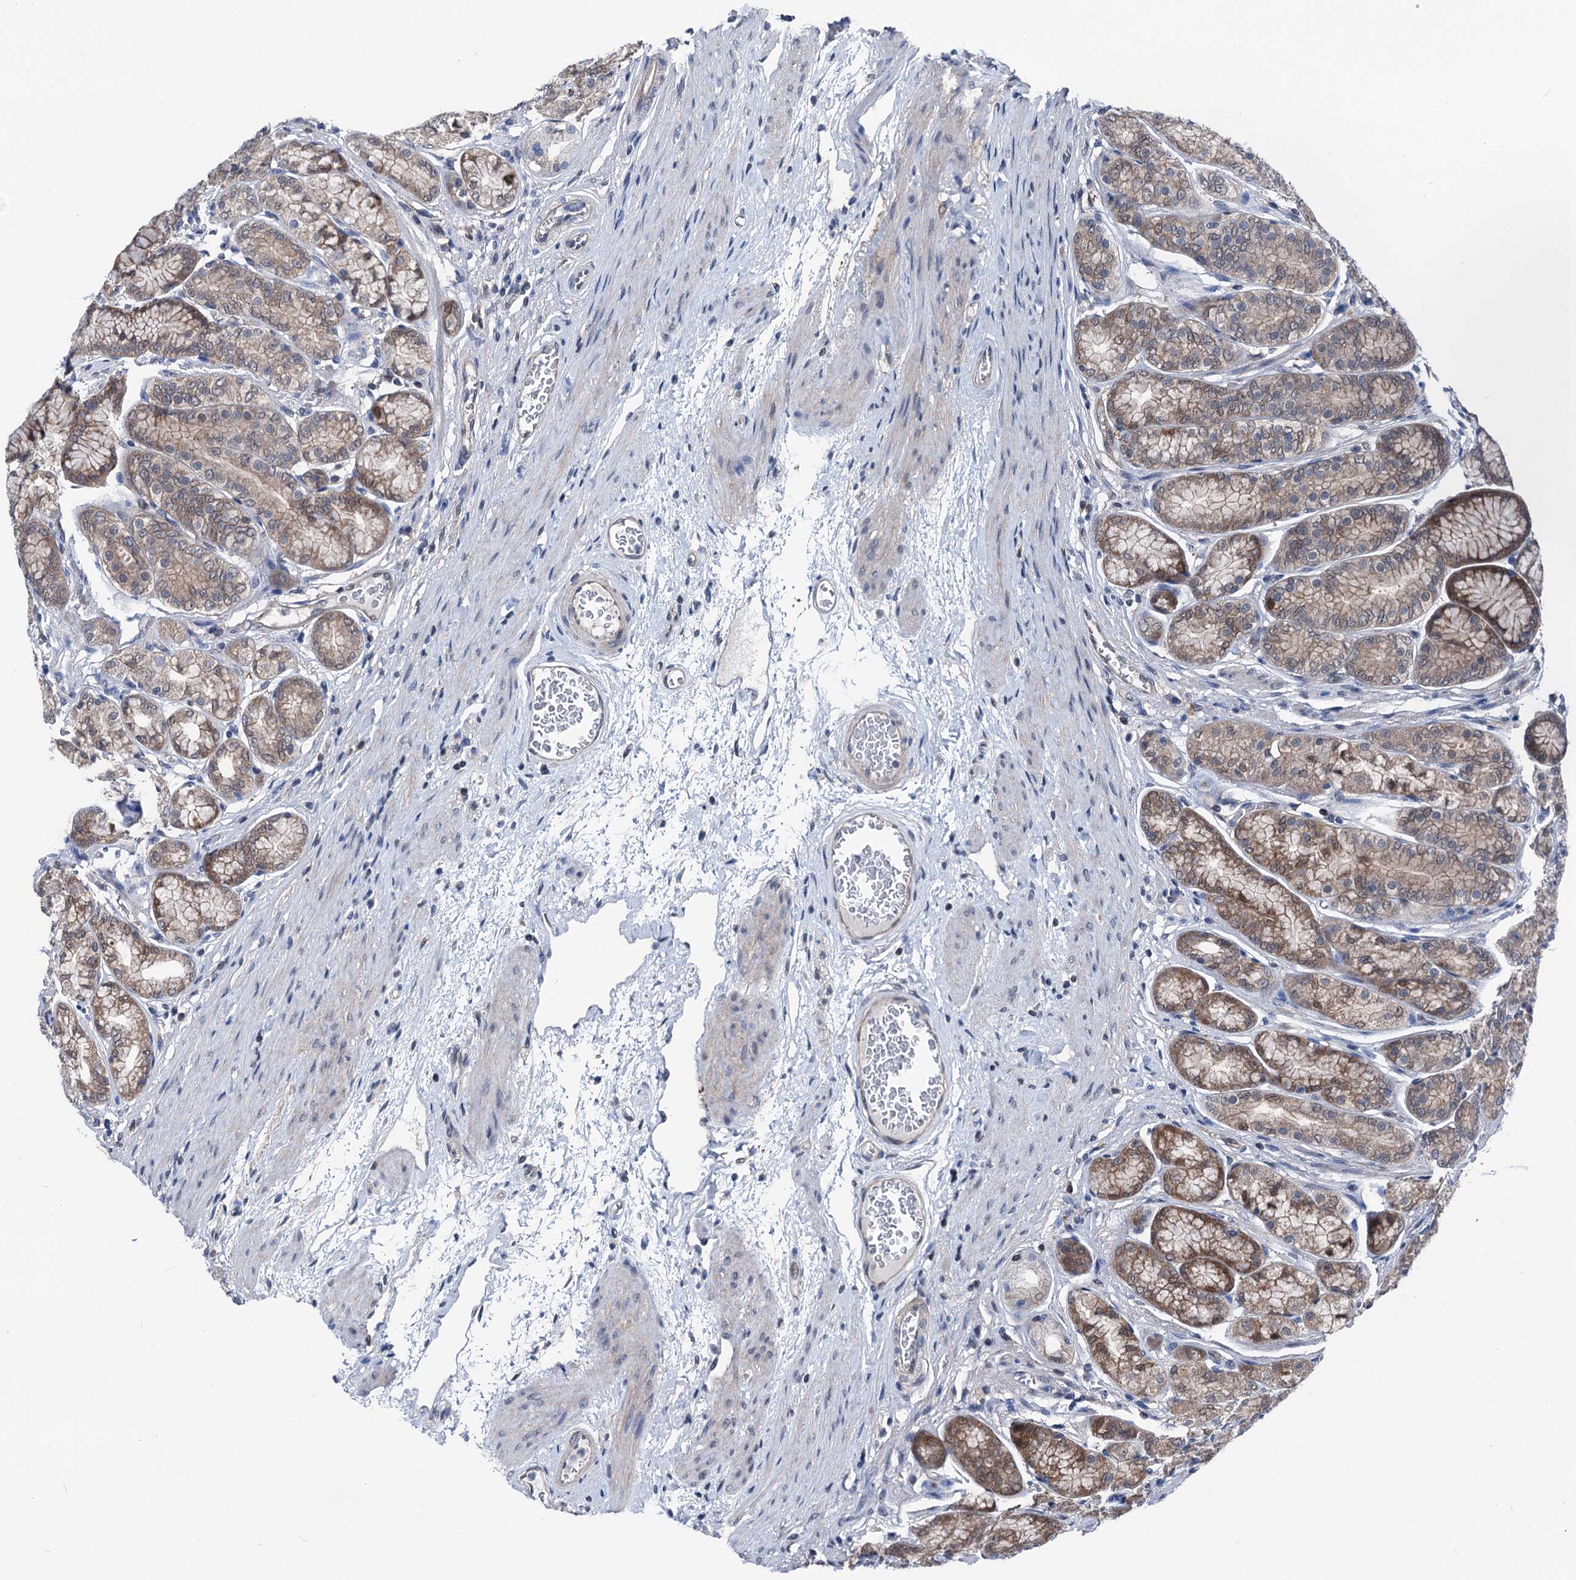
{"staining": {"intensity": "moderate", "quantity": "25%-75%", "location": "cytoplasmic/membranous,nuclear"}, "tissue": "stomach", "cell_type": "Glandular cells", "image_type": "normal", "snomed": [{"axis": "morphology", "description": "Normal tissue, NOS"}, {"axis": "morphology", "description": "Adenocarcinoma, NOS"}, {"axis": "morphology", "description": "Adenocarcinoma, High grade"}, {"axis": "topography", "description": "Stomach, upper"}, {"axis": "topography", "description": "Stomach"}], "caption": "Immunohistochemistry photomicrograph of normal human stomach stained for a protein (brown), which reveals medium levels of moderate cytoplasmic/membranous,nuclear expression in about 25%-75% of glandular cells.", "gene": "GLO1", "patient": {"sex": "female", "age": 65}}